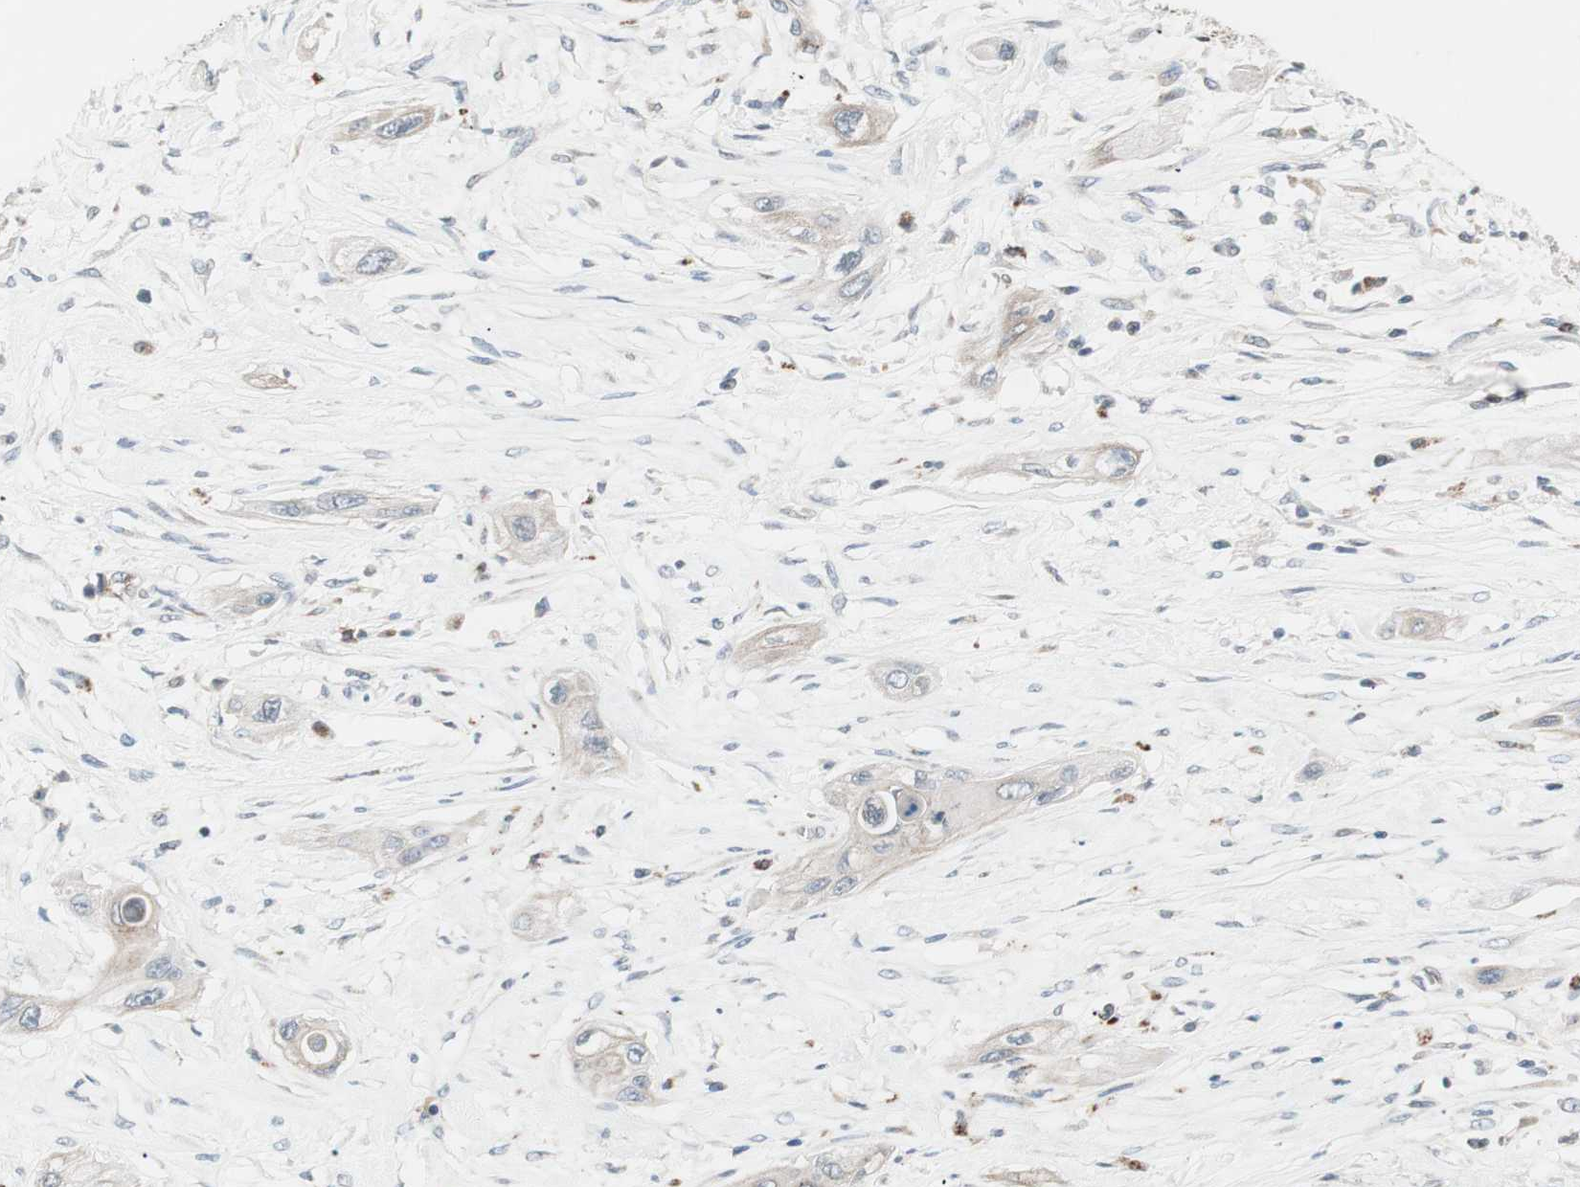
{"staining": {"intensity": "negative", "quantity": "none", "location": "none"}, "tissue": "lung cancer", "cell_type": "Tumor cells", "image_type": "cancer", "snomed": [{"axis": "morphology", "description": "Squamous cell carcinoma, NOS"}, {"axis": "topography", "description": "Lung"}], "caption": "High power microscopy photomicrograph of an IHC image of lung cancer, revealing no significant staining in tumor cells.", "gene": "FGFR4", "patient": {"sex": "female", "age": 47}}